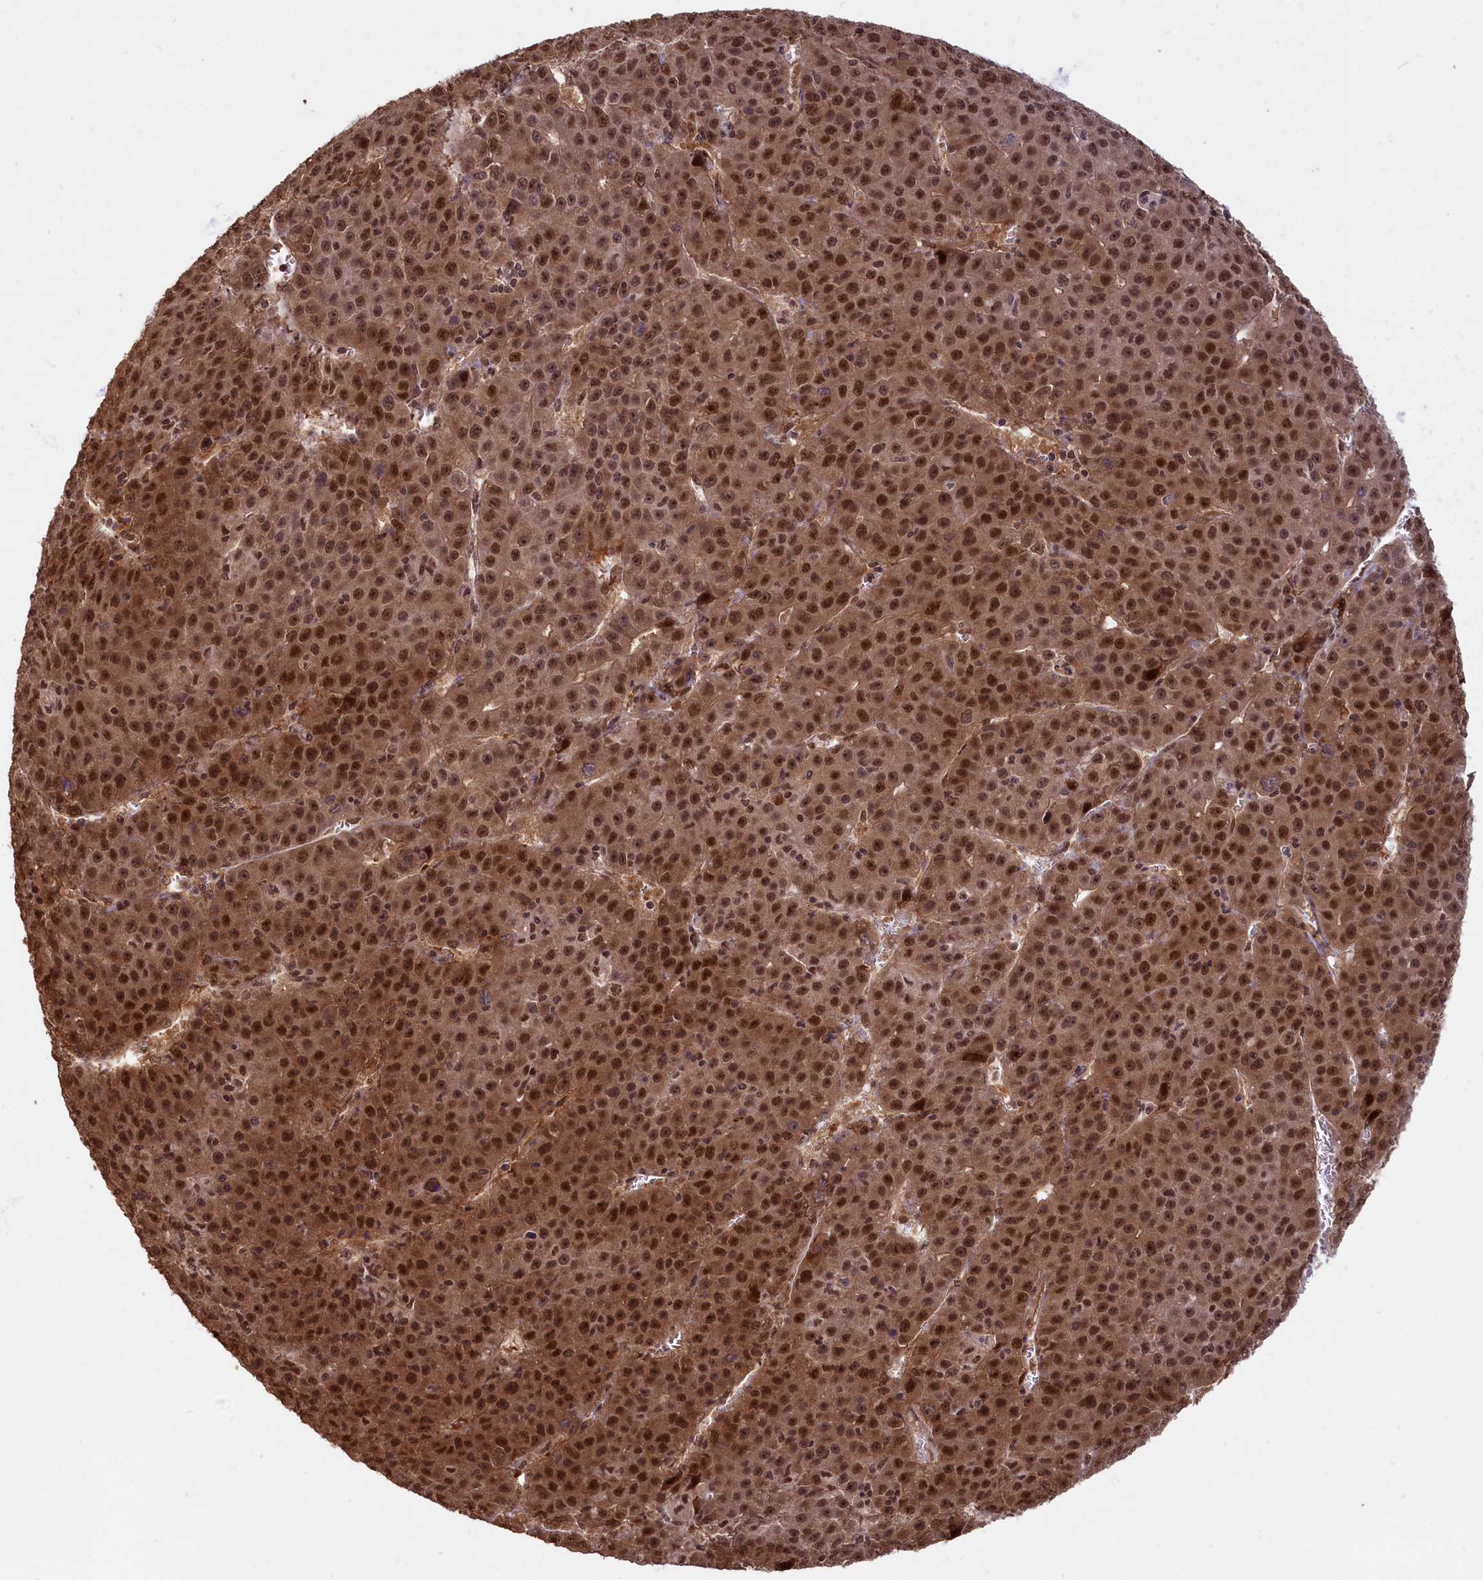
{"staining": {"intensity": "strong", "quantity": ">75%", "location": "cytoplasmic/membranous,nuclear"}, "tissue": "liver cancer", "cell_type": "Tumor cells", "image_type": "cancer", "snomed": [{"axis": "morphology", "description": "Carcinoma, Hepatocellular, NOS"}, {"axis": "topography", "description": "Liver"}], "caption": "DAB (3,3'-diaminobenzidine) immunohistochemical staining of human liver cancer (hepatocellular carcinoma) shows strong cytoplasmic/membranous and nuclear protein expression in about >75% of tumor cells.", "gene": "HIF3A", "patient": {"sex": "female", "age": 53}}